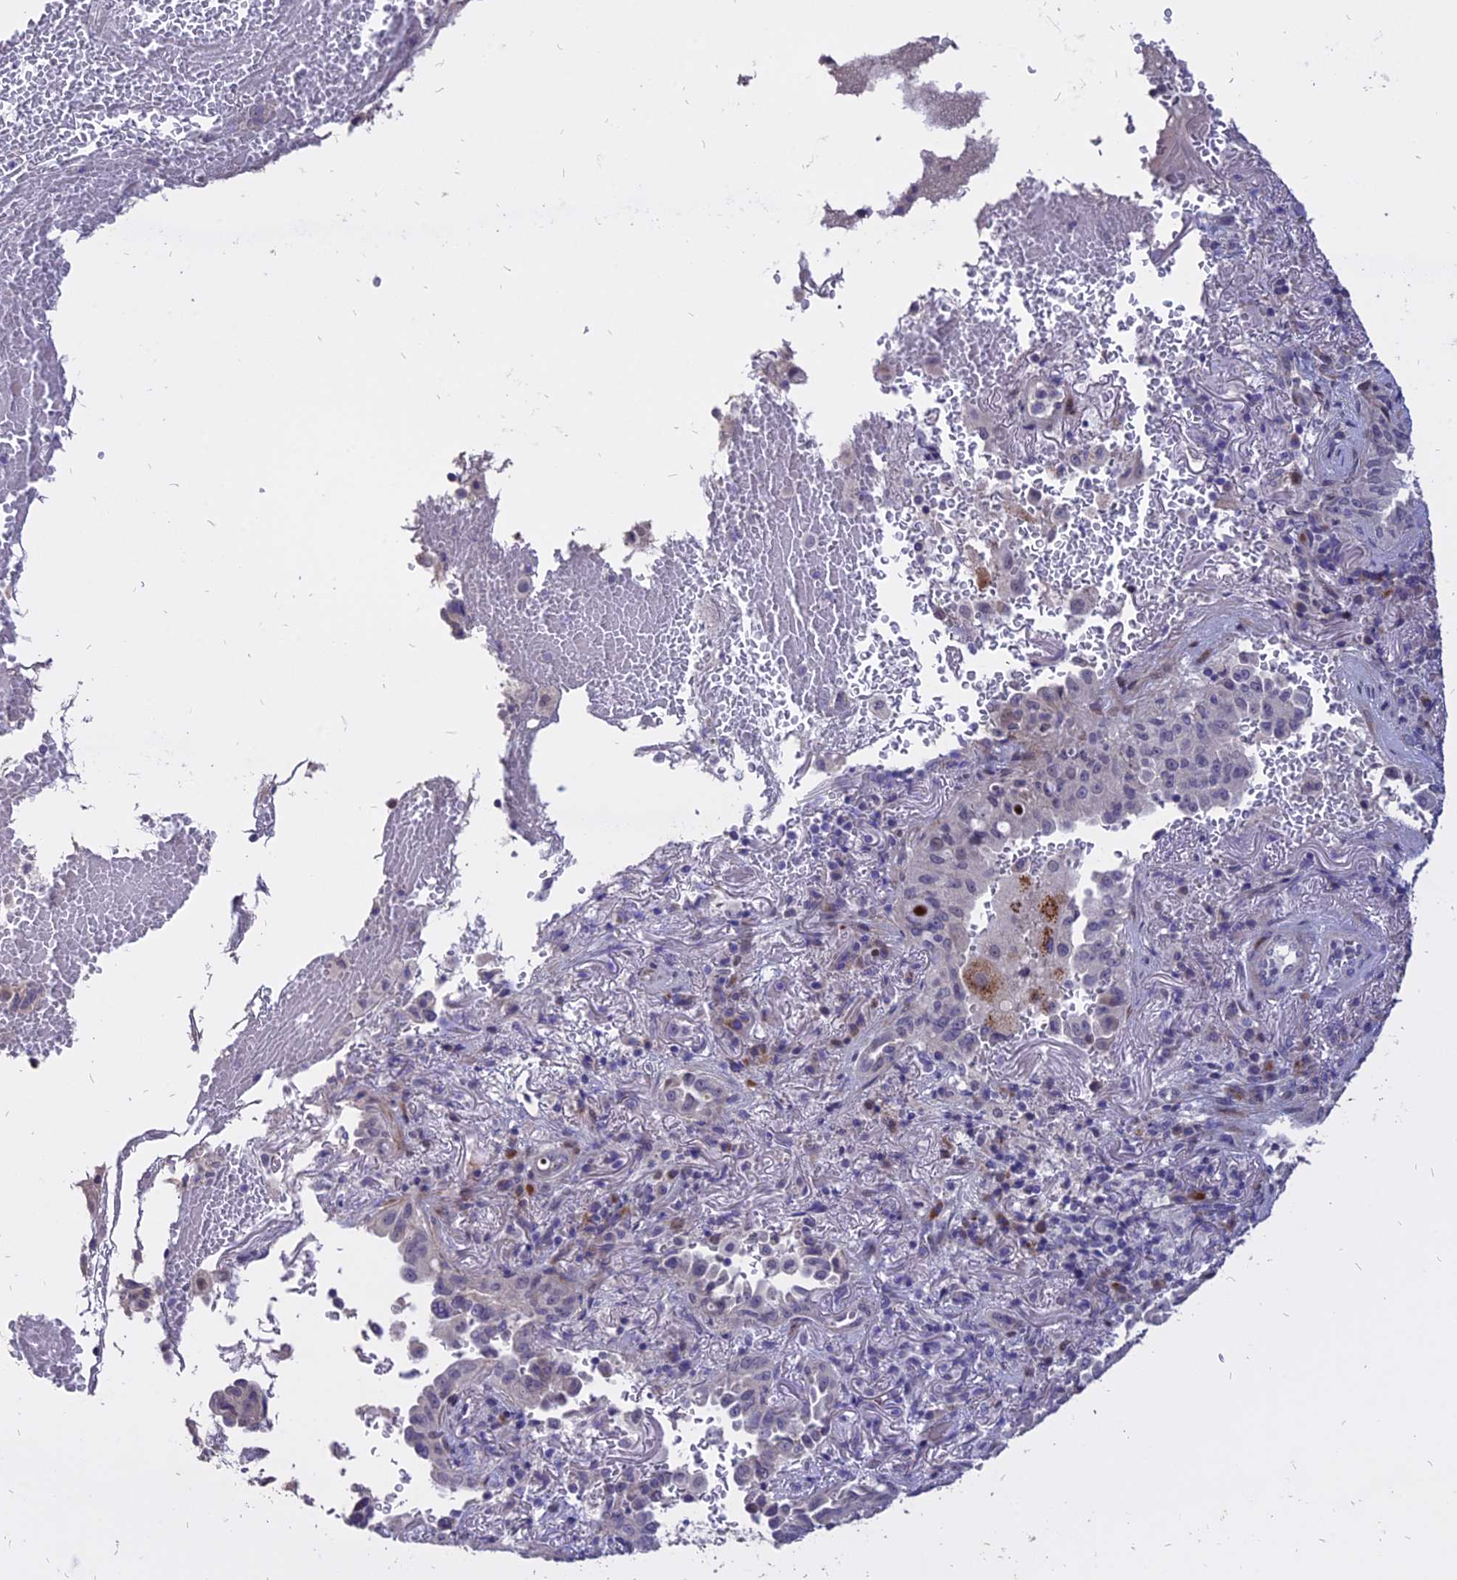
{"staining": {"intensity": "negative", "quantity": "none", "location": "none"}, "tissue": "lung cancer", "cell_type": "Tumor cells", "image_type": "cancer", "snomed": [{"axis": "morphology", "description": "Adenocarcinoma, NOS"}, {"axis": "topography", "description": "Lung"}], "caption": "Immunohistochemistry (IHC) histopathology image of neoplastic tissue: human lung cancer (adenocarcinoma) stained with DAB displays no significant protein expression in tumor cells. (IHC, brightfield microscopy, high magnification).", "gene": "TMEM263", "patient": {"sex": "female", "age": 69}}